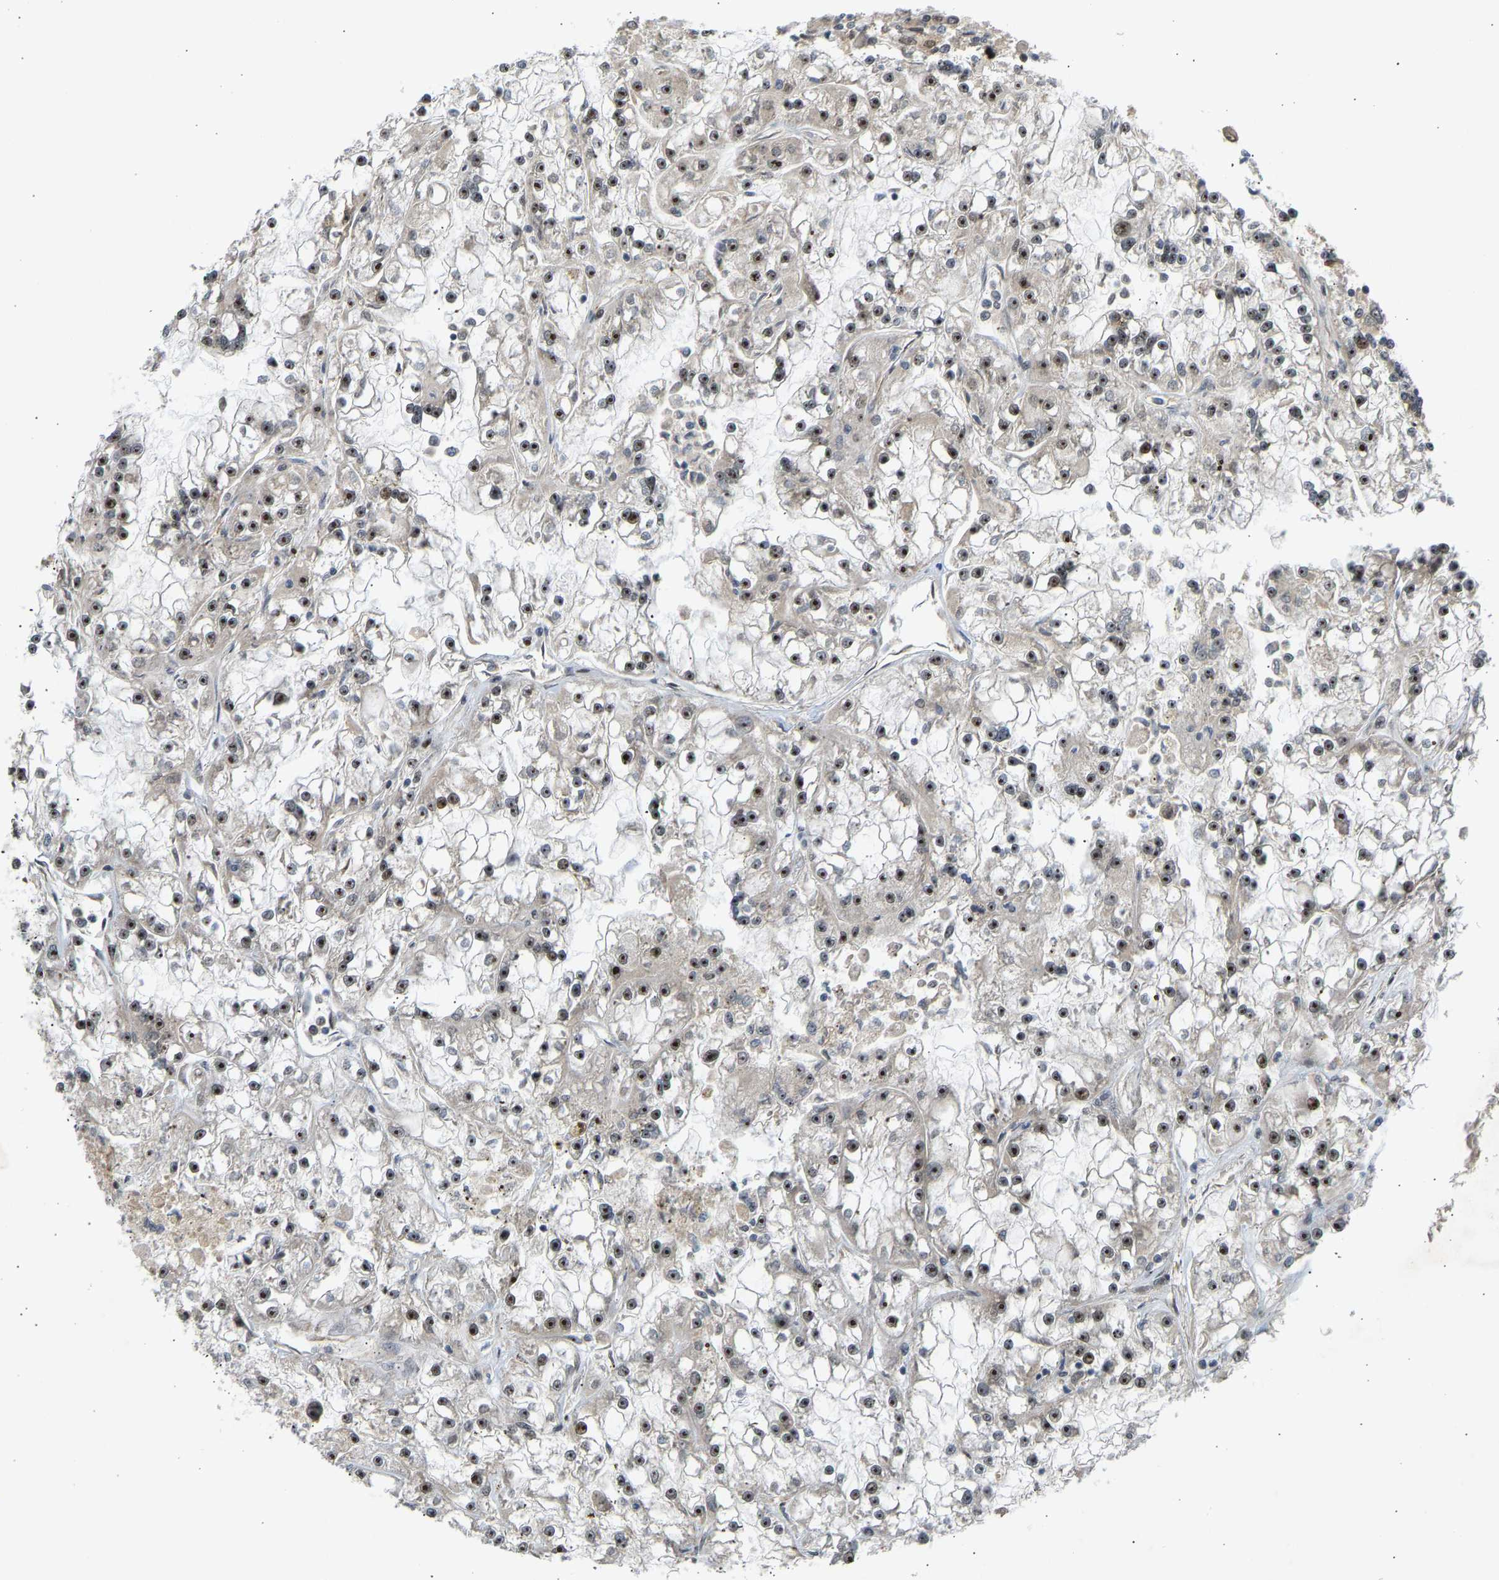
{"staining": {"intensity": "moderate", "quantity": ">75%", "location": "nuclear"}, "tissue": "renal cancer", "cell_type": "Tumor cells", "image_type": "cancer", "snomed": [{"axis": "morphology", "description": "Adenocarcinoma, NOS"}, {"axis": "topography", "description": "Kidney"}], "caption": "Immunohistochemical staining of renal cancer exhibits medium levels of moderate nuclear protein positivity in about >75% of tumor cells.", "gene": "BAG1", "patient": {"sex": "female", "age": 52}}